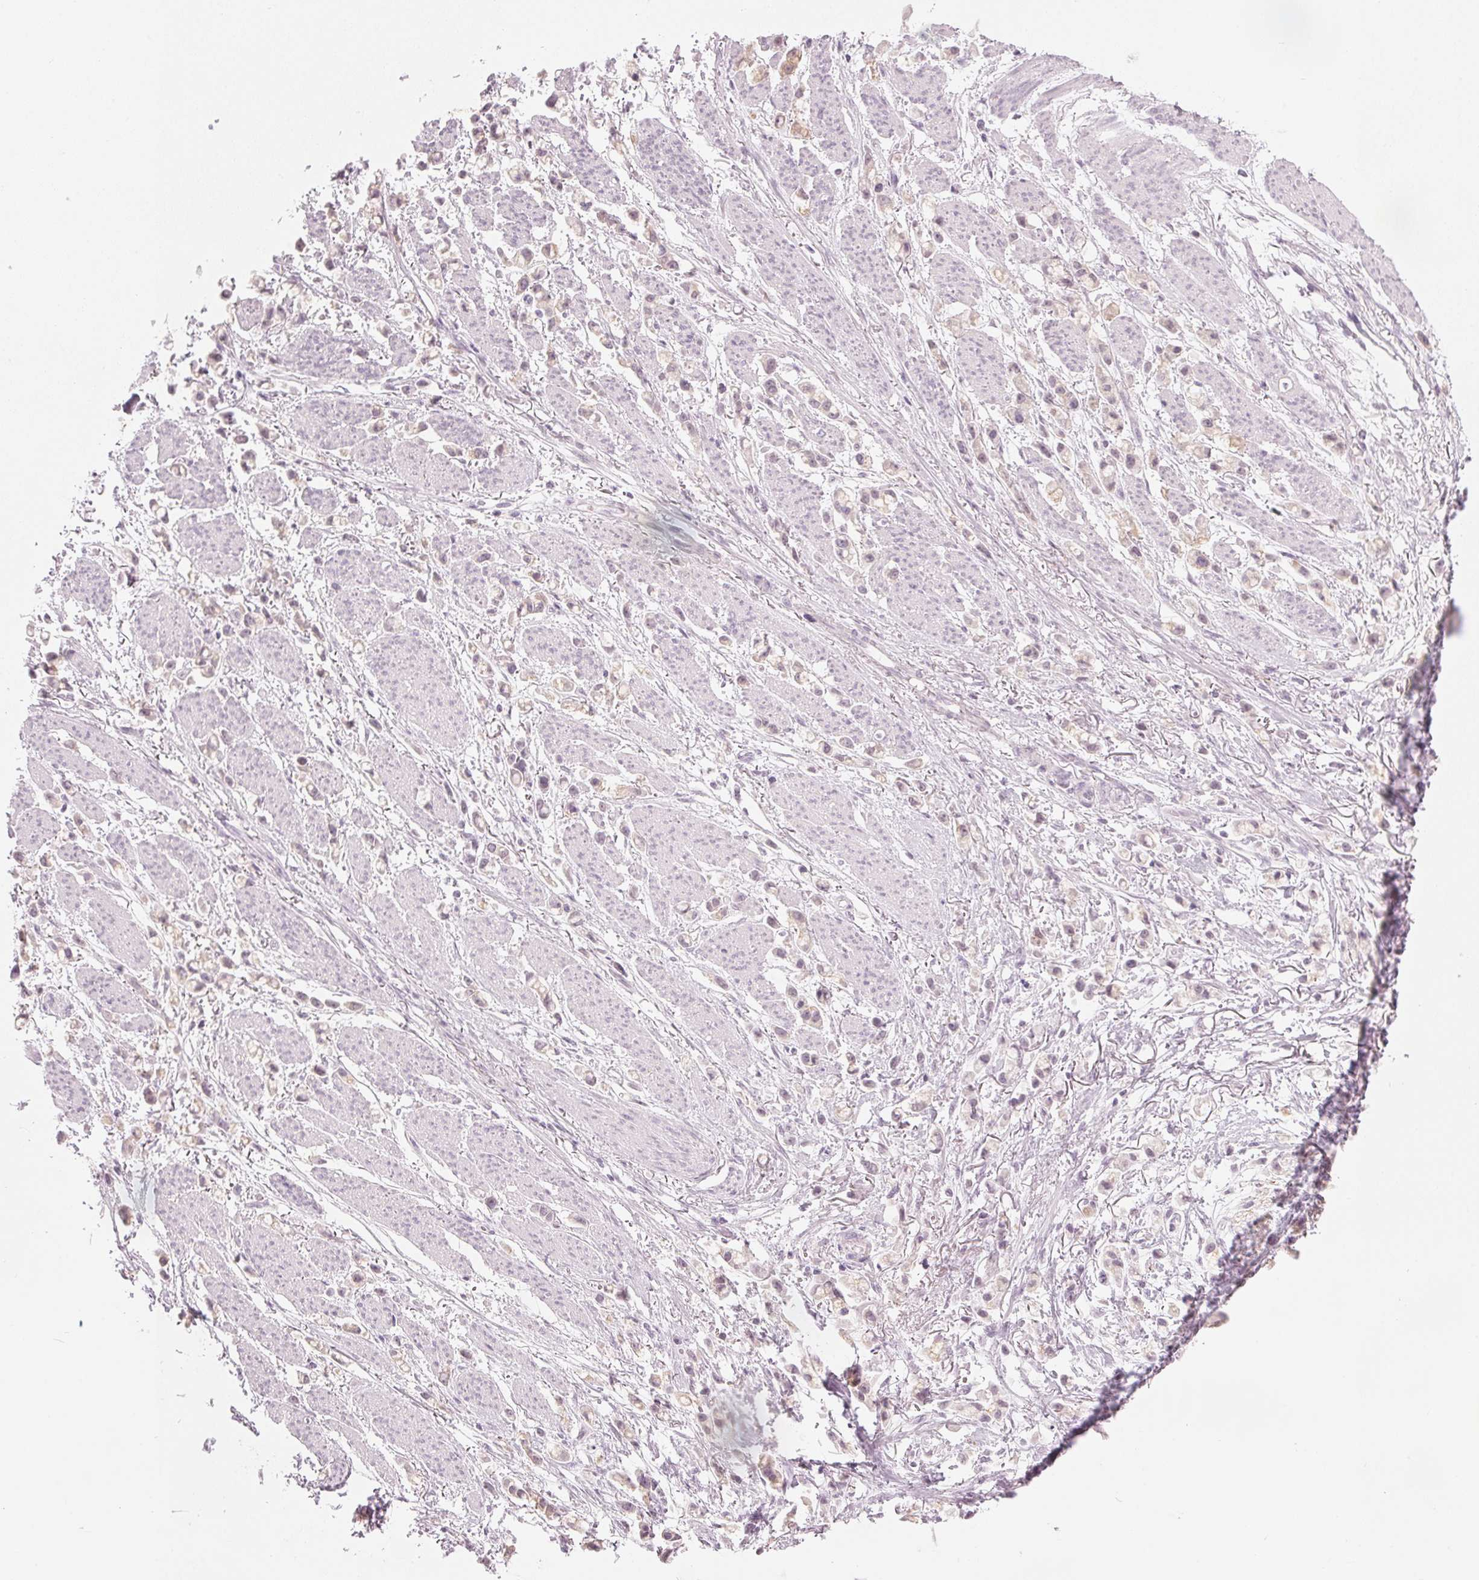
{"staining": {"intensity": "negative", "quantity": "none", "location": "none"}, "tissue": "stomach cancer", "cell_type": "Tumor cells", "image_type": "cancer", "snomed": [{"axis": "morphology", "description": "Adenocarcinoma, NOS"}, {"axis": "topography", "description": "Stomach"}], "caption": "A photomicrograph of human adenocarcinoma (stomach) is negative for staining in tumor cells.", "gene": "SCTR", "patient": {"sex": "female", "age": 81}}